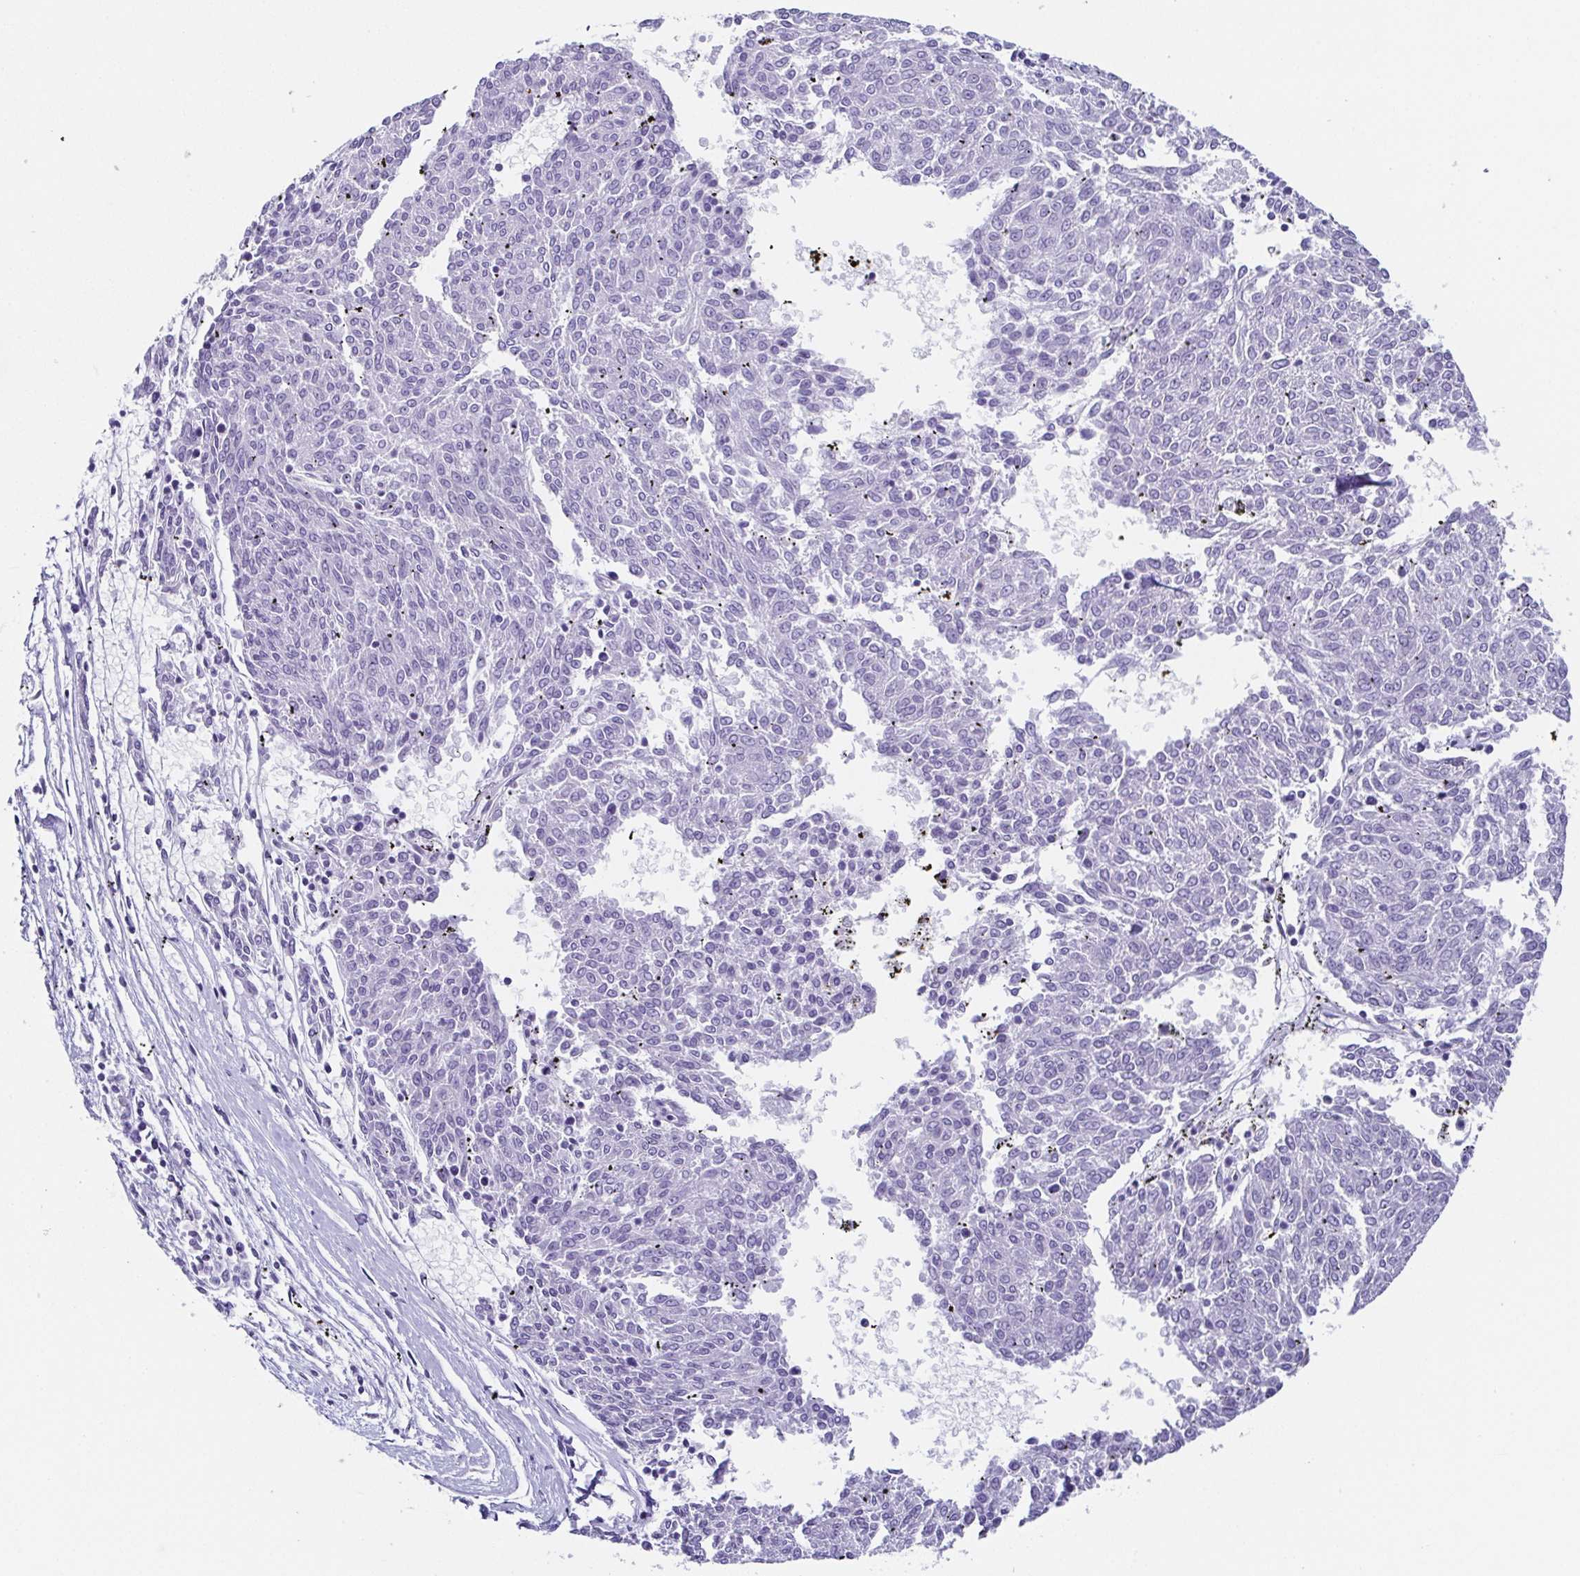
{"staining": {"intensity": "negative", "quantity": "none", "location": "none"}, "tissue": "melanoma", "cell_type": "Tumor cells", "image_type": "cancer", "snomed": [{"axis": "morphology", "description": "Malignant melanoma, NOS"}, {"axis": "topography", "description": "Skin"}], "caption": "Immunohistochemical staining of malignant melanoma exhibits no significant positivity in tumor cells.", "gene": "ESX1", "patient": {"sex": "female", "age": 72}}